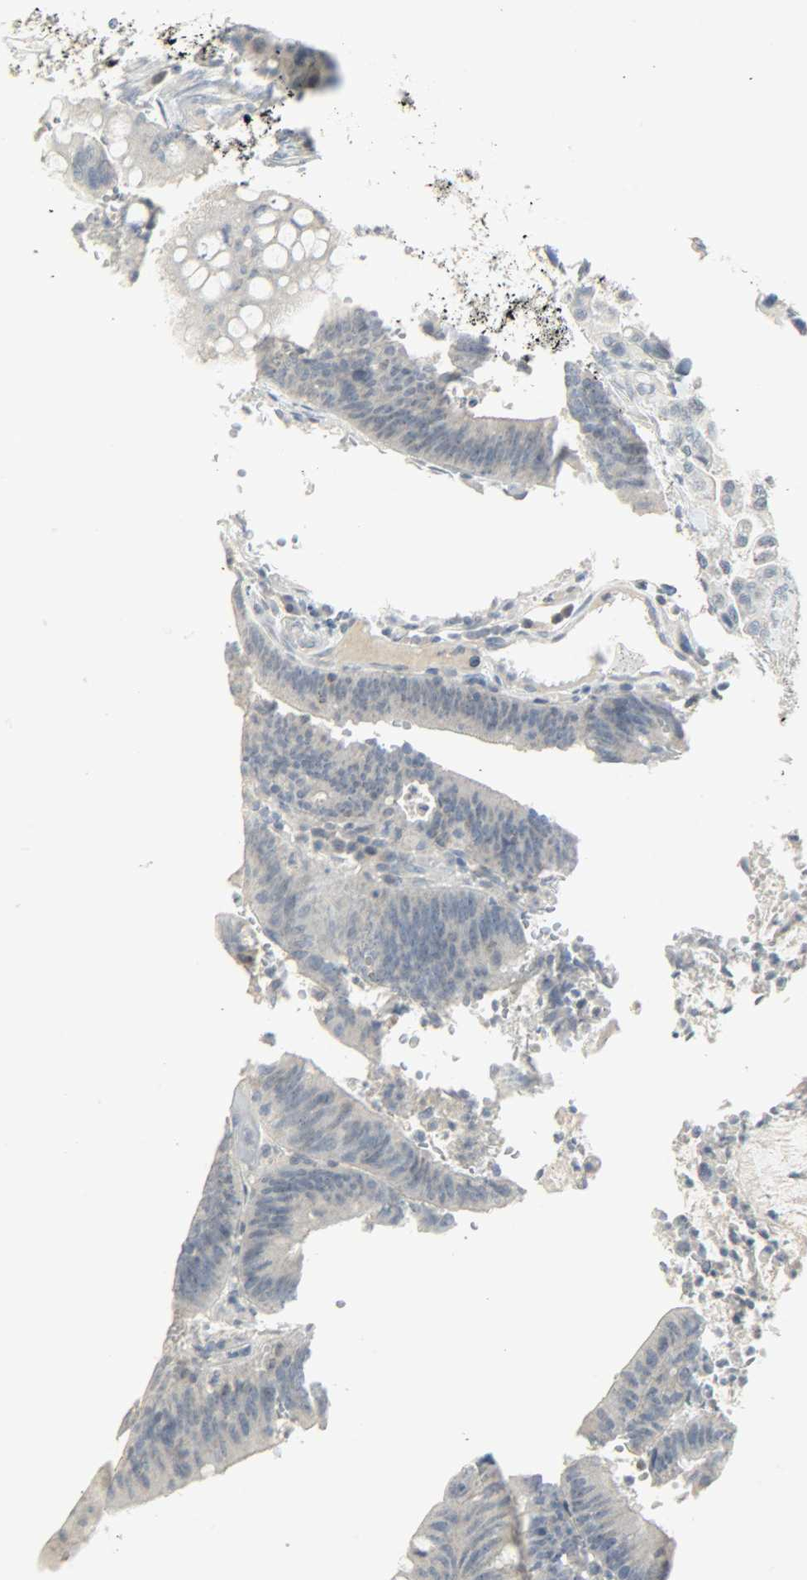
{"staining": {"intensity": "negative", "quantity": "none", "location": "none"}, "tissue": "colorectal cancer", "cell_type": "Tumor cells", "image_type": "cancer", "snomed": [{"axis": "morphology", "description": "Adenocarcinoma, NOS"}, {"axis": "topography", "description": "Rectum"}], "caption": "The micrograph shows no staining of tumor cells in colorectal adenocarcinoma.", "gene": "CAMK4", "patient": {"sex": "female", "age": 66}}